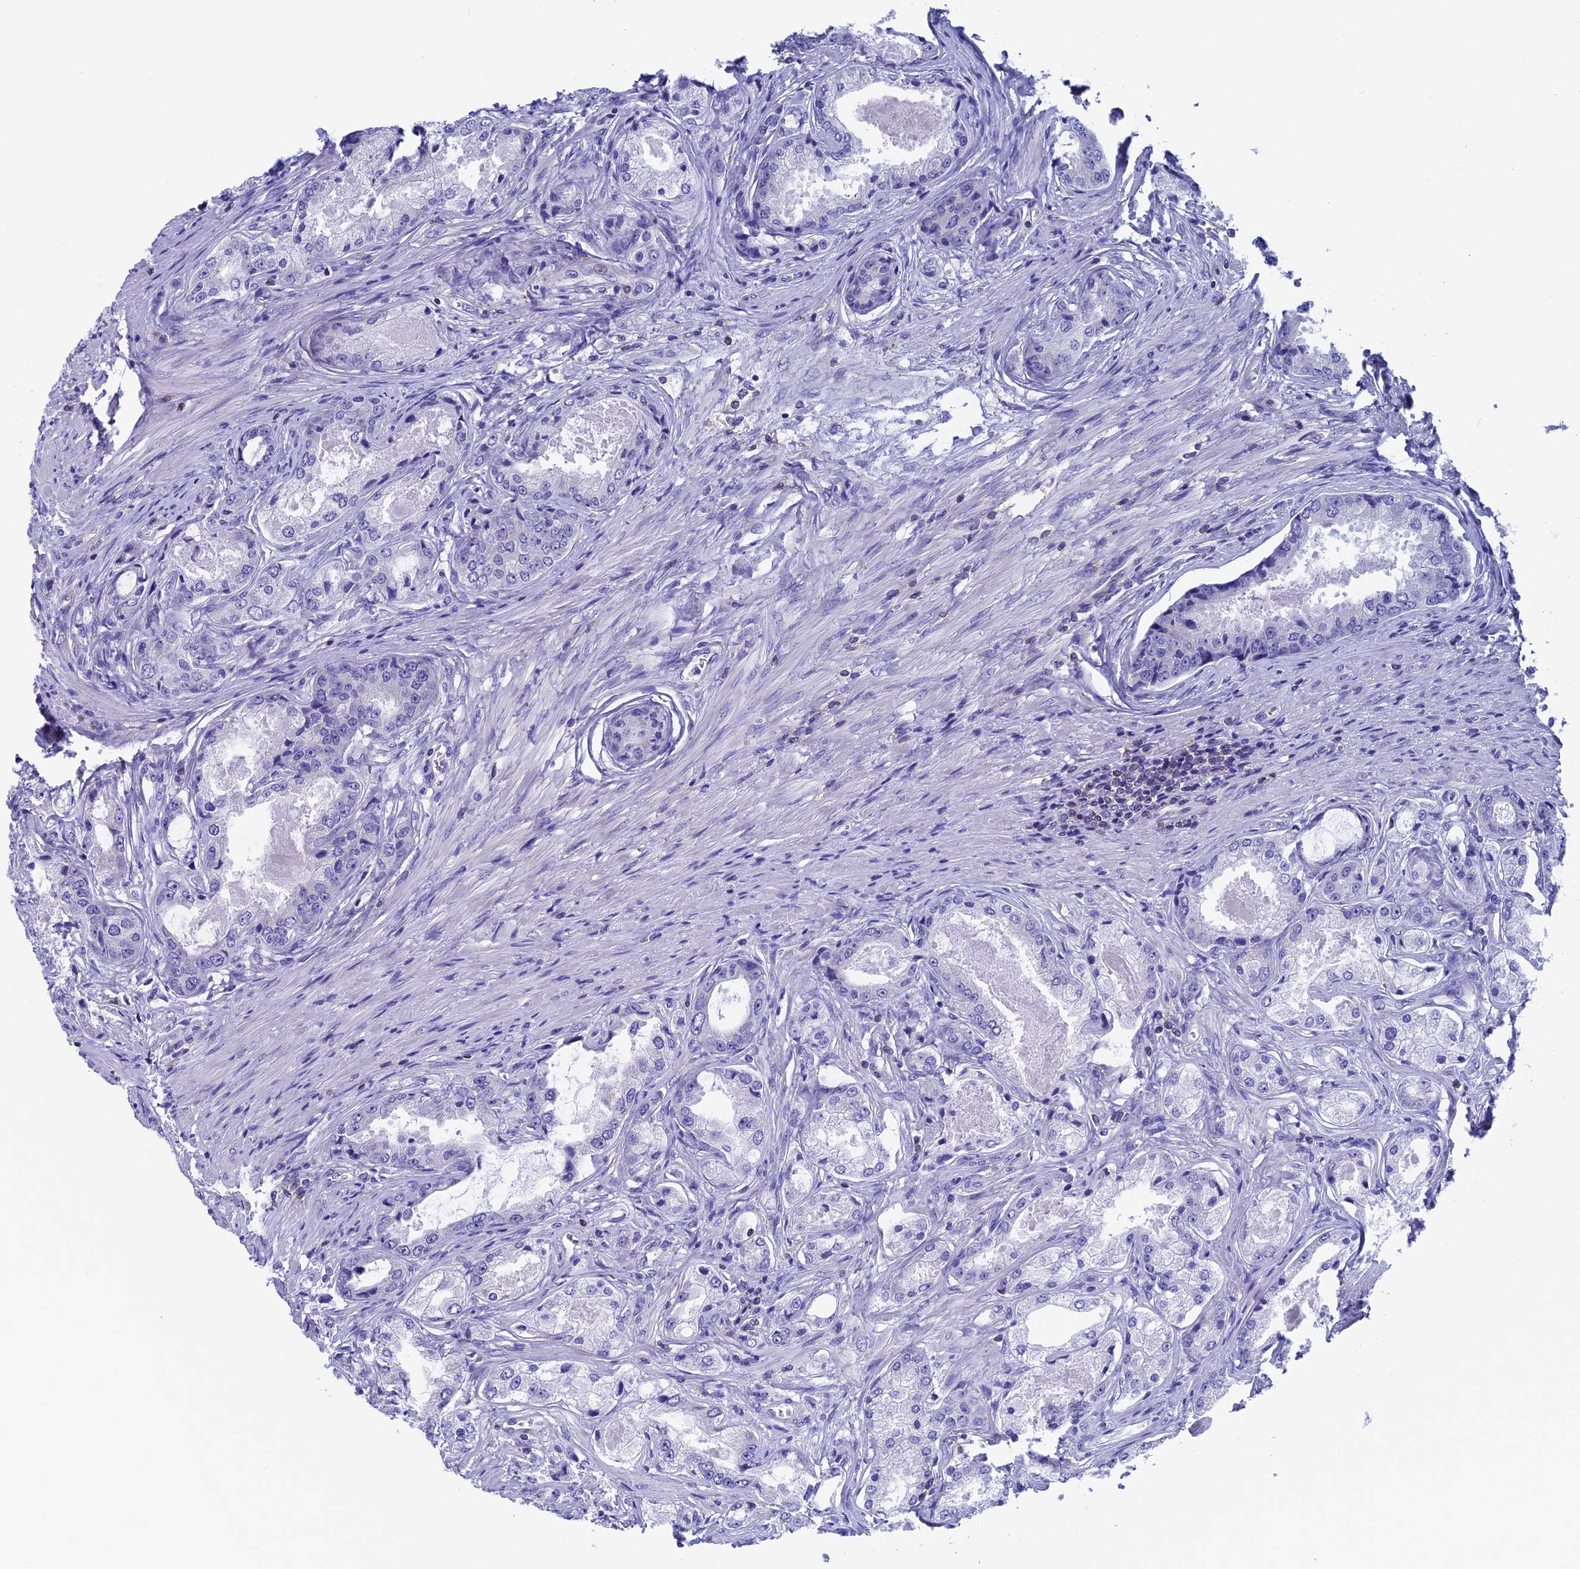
{"staining": {"intensity": "negative", "quantity": "none", "location": "none"}, "tissue": "prostate cancer", "cell_type": "Tumor cells", "image_type": "cancer", "snomed": [{"axis": "morphology", "description": "Adenocarcinoma, Low grade"}, {"axis": "topography", "description": "Prostate"}], "caption": "Prostate cancer stained for a protein using IHC displays no expression tumor cells.", "gene": "SEPTIN1", "patient": {"sex": "male", "age": 68}}